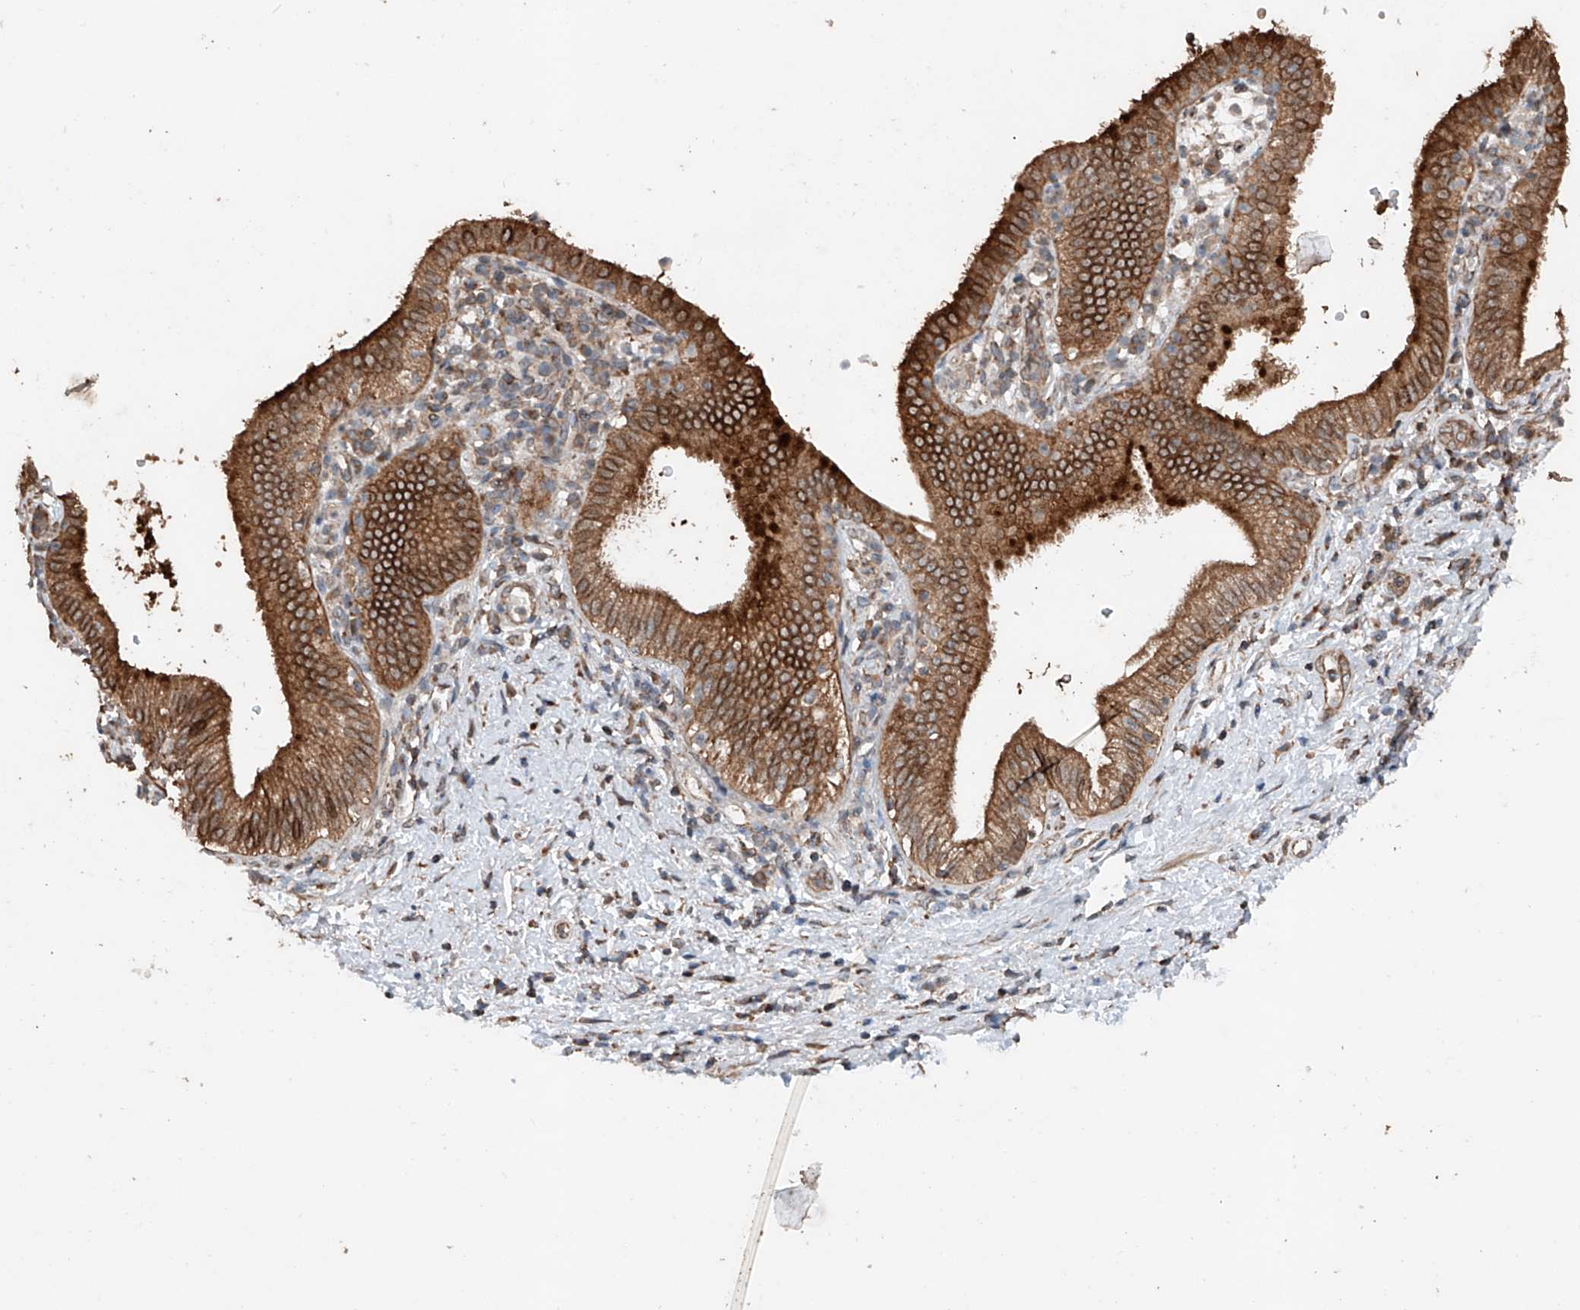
{"staining": {"intensity": "strong", "quantity": ">75%", "location": "cytoplasmic/membranous"}, "tissue": "pancreatic cancer", "cell_type": "Tumor cells", "image_type": "cancer", "snomed": [{"axis": "morphology", "description": "Adenocarcinoma, NOS"}, {"axis": "topography", "description": "Pancreas"}], "caption": "Pancreatic adenocarcinoma stained for a protein (brown) reveals strong cytoplasmic/membranous positive positivity in about >75% of tumor cells.", "gene": "AP4B1", "patient": {"sex": "female", "age": 73}}